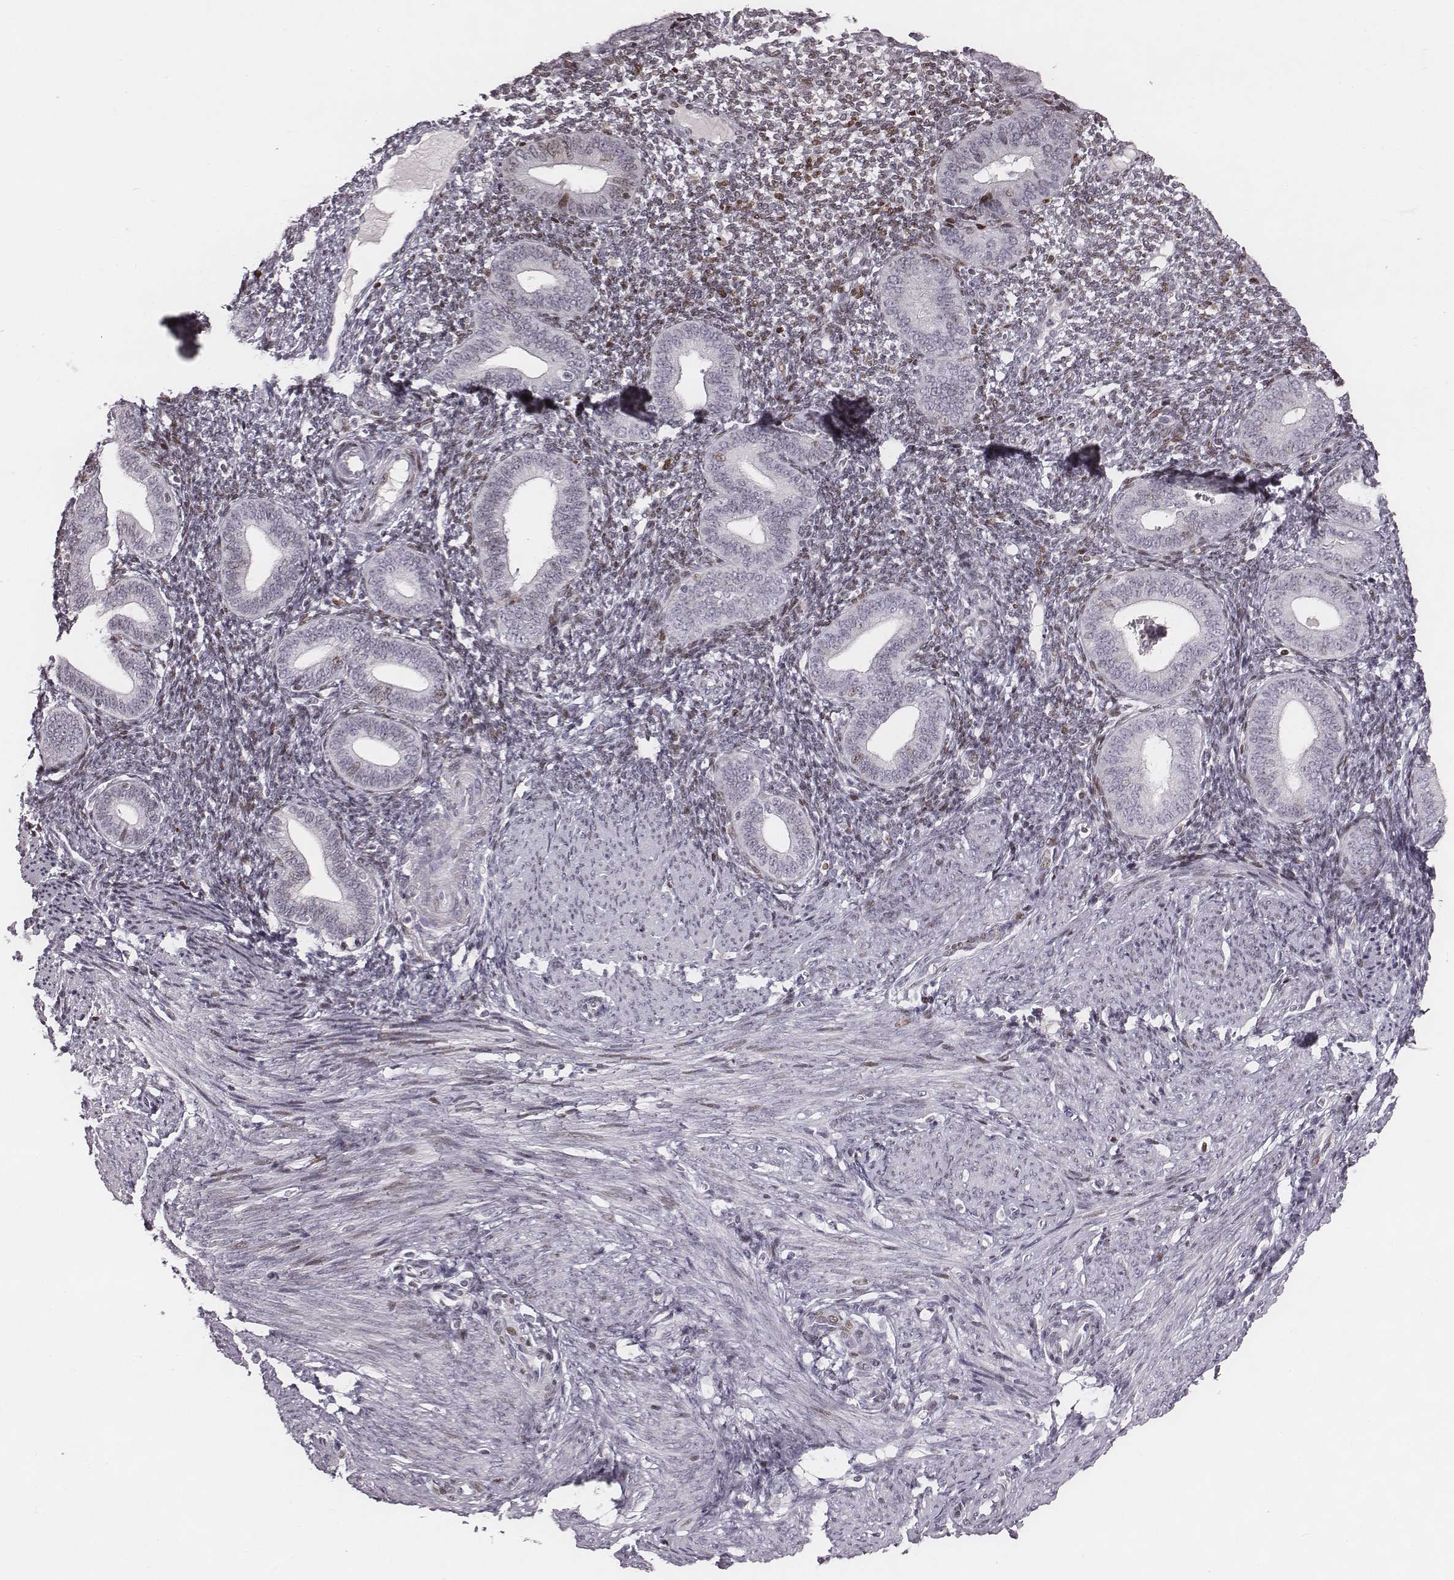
{"staining": {"intensity": "weak", "quantity": "<25%", "location": "nuclear"}, "tissue": "endometrium", "cell_type": "Cells in endometrial stroma", "image_type": "normal", "snomed": [{"axis": "morphology", "description": "Normal tissue, NOS"}, {"axis": "topography", "description": "Endometrium"}], "caption": "Cells in endometrial stroma are negative for brown protein staining in normal endometrium. (DAB (3,3'-diaminobenzidine) immunohistochemistry, high magnification).", "gene": "NDC1", "patient": {"sex": "female", "age": 40}}